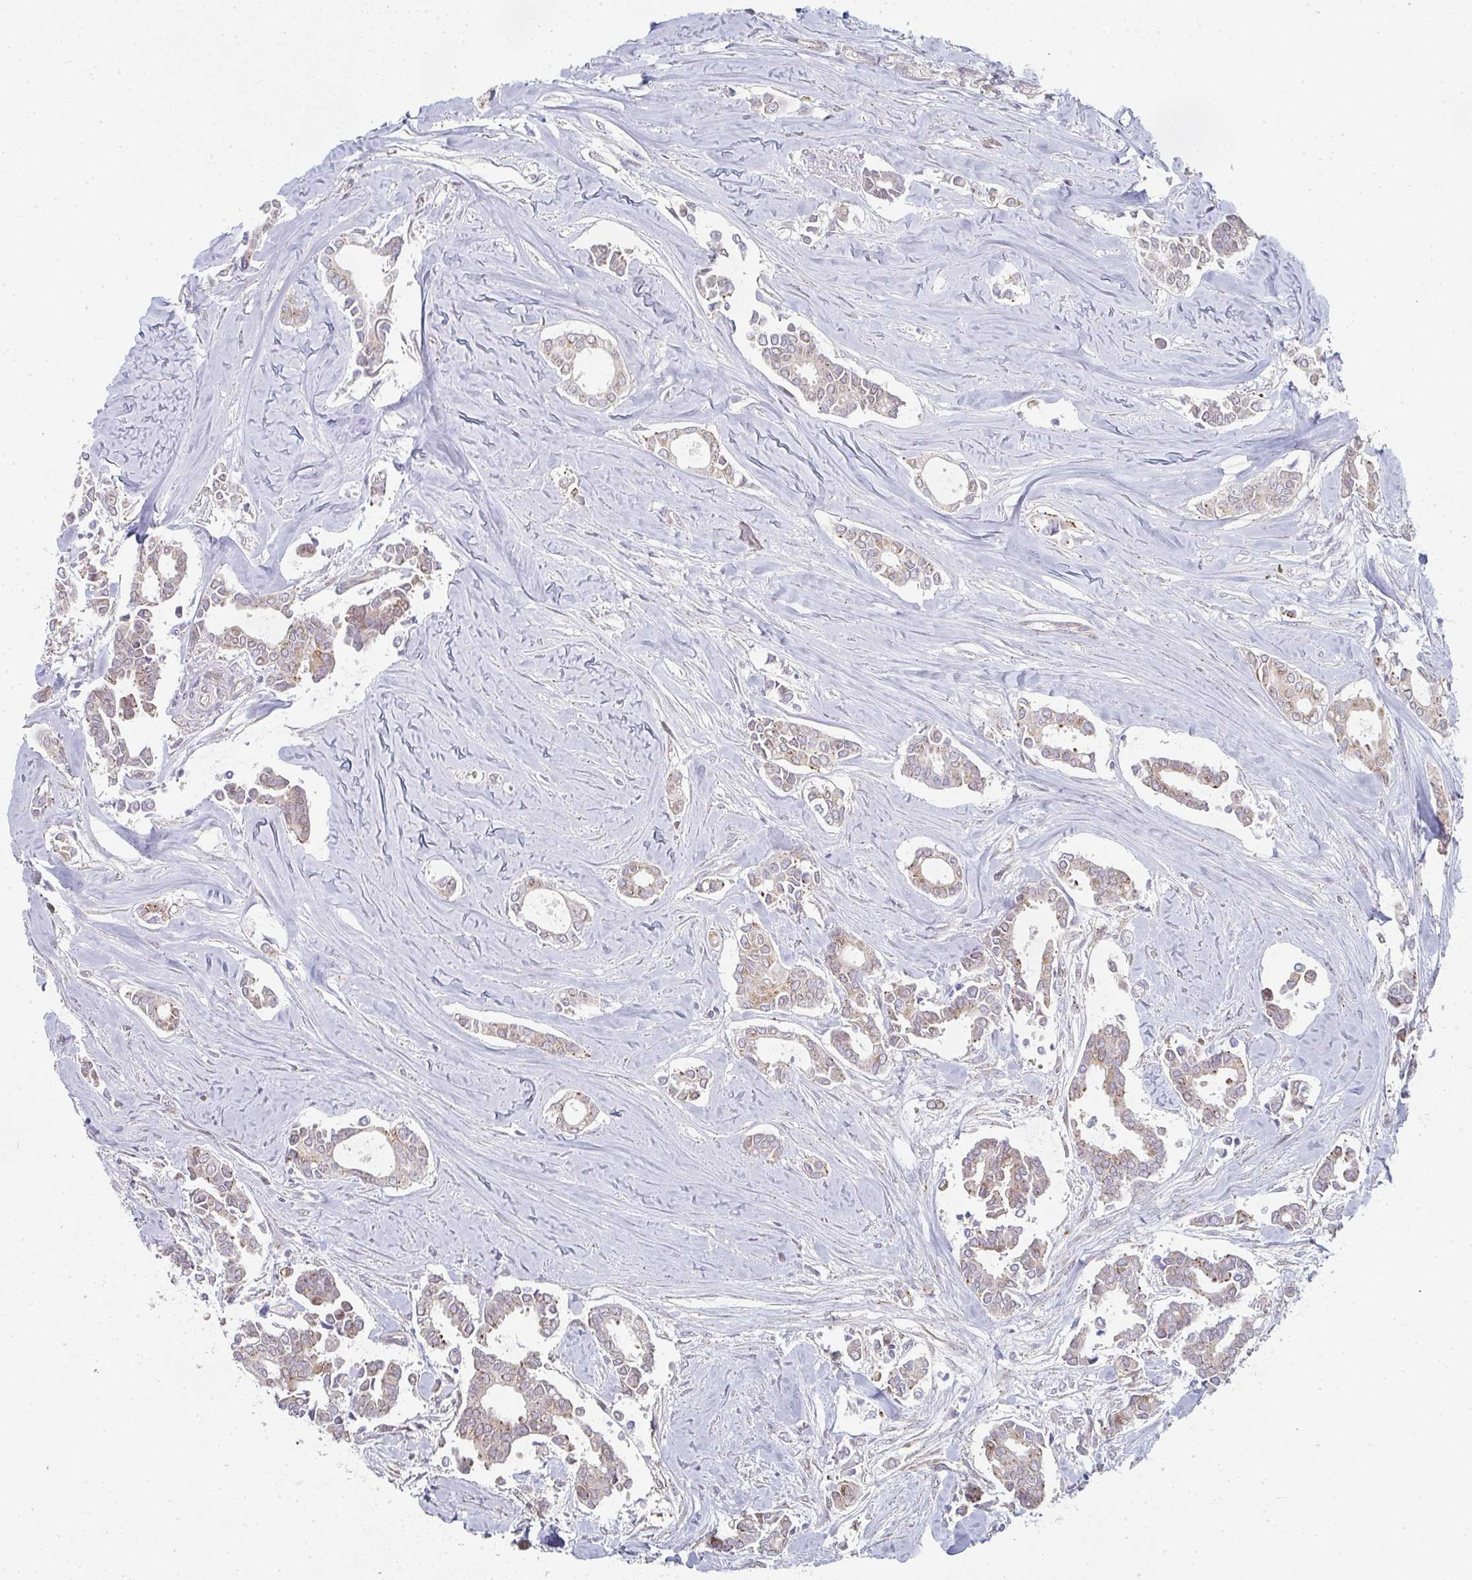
{"staining": {"intensity": "weak", "quantity": "25%-75%", "location": "cytoplasmic/membranous"}, "tissue": "breast cancer", "cell_type": "Tumor cells", "image_type": "cancer", "snomed": [{"axis": "morphology", "description": "Duct carcinoma"}, {"axis": "topography", "description": "Breast"}], "caption": "High-power microscopy captured an immunohistochemistry (IHC) photomicrograph of breast intraductal carcinoma, revealing weak cytoplasmic/membranous positivity in approximately 25%-75% of tumor cells. (Stains: DAB in brown, nuclei in blue, Microscopy: brightfield microscopy at high magnification).", "gene": "ZNF526", "patient": {"sex": "female", "age": 84}}